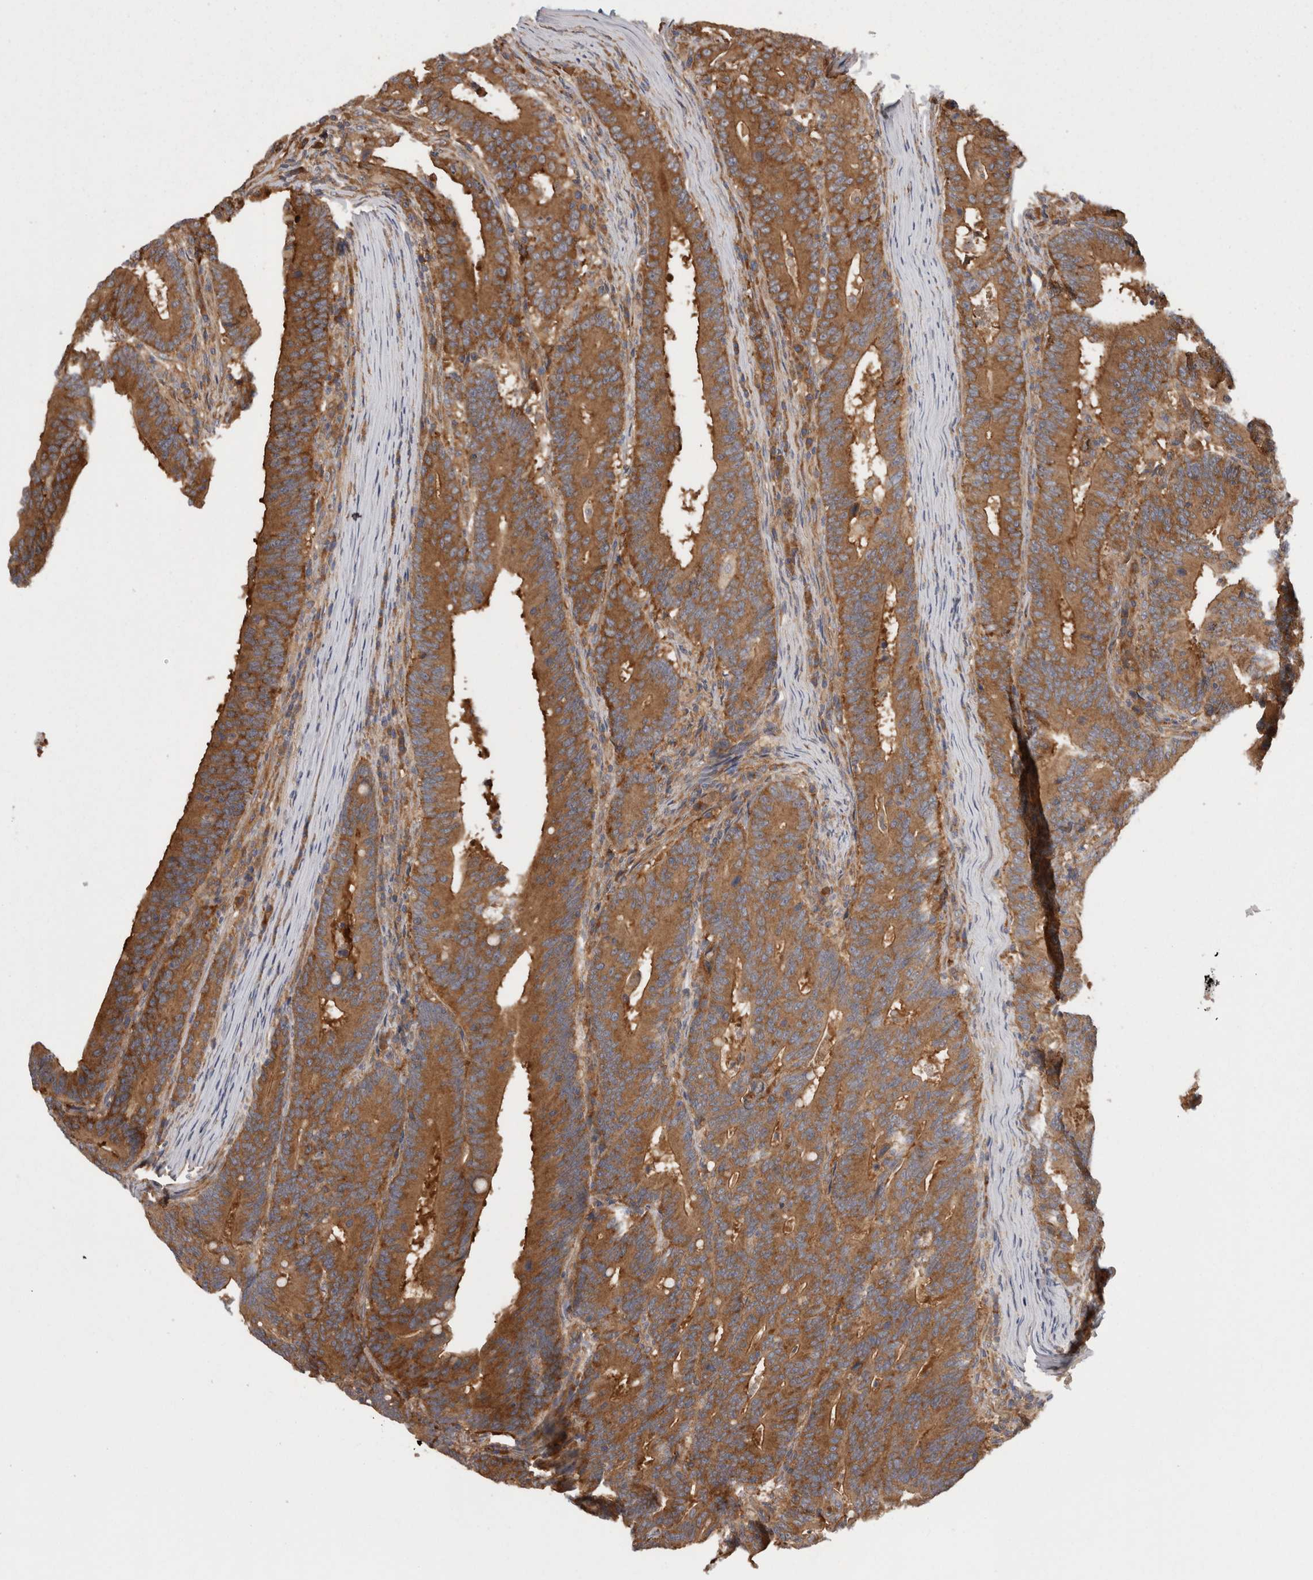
{"staining": {"intensity": "moderate", "quantity": ">75%", "location": "cytoplasmic/membranous"}, "tissue": "colorectal cancer", "cell_type": "Tumor cells", "image_type": "cancer", "snomed": [{"axis": "morphology", "description": "Adenocarcinoma, NOS"}, {"axis": "topography", "description": "Colon"}], "caption": "The micrograph reveals staining of colorectal cancer (adenocarcinoma), revealing moderate cytoplasmic/membranous protein staining (brown color) within tumor cells.", "gene": "SMCR8", "patient": {"sex": "female", "age": 66}}